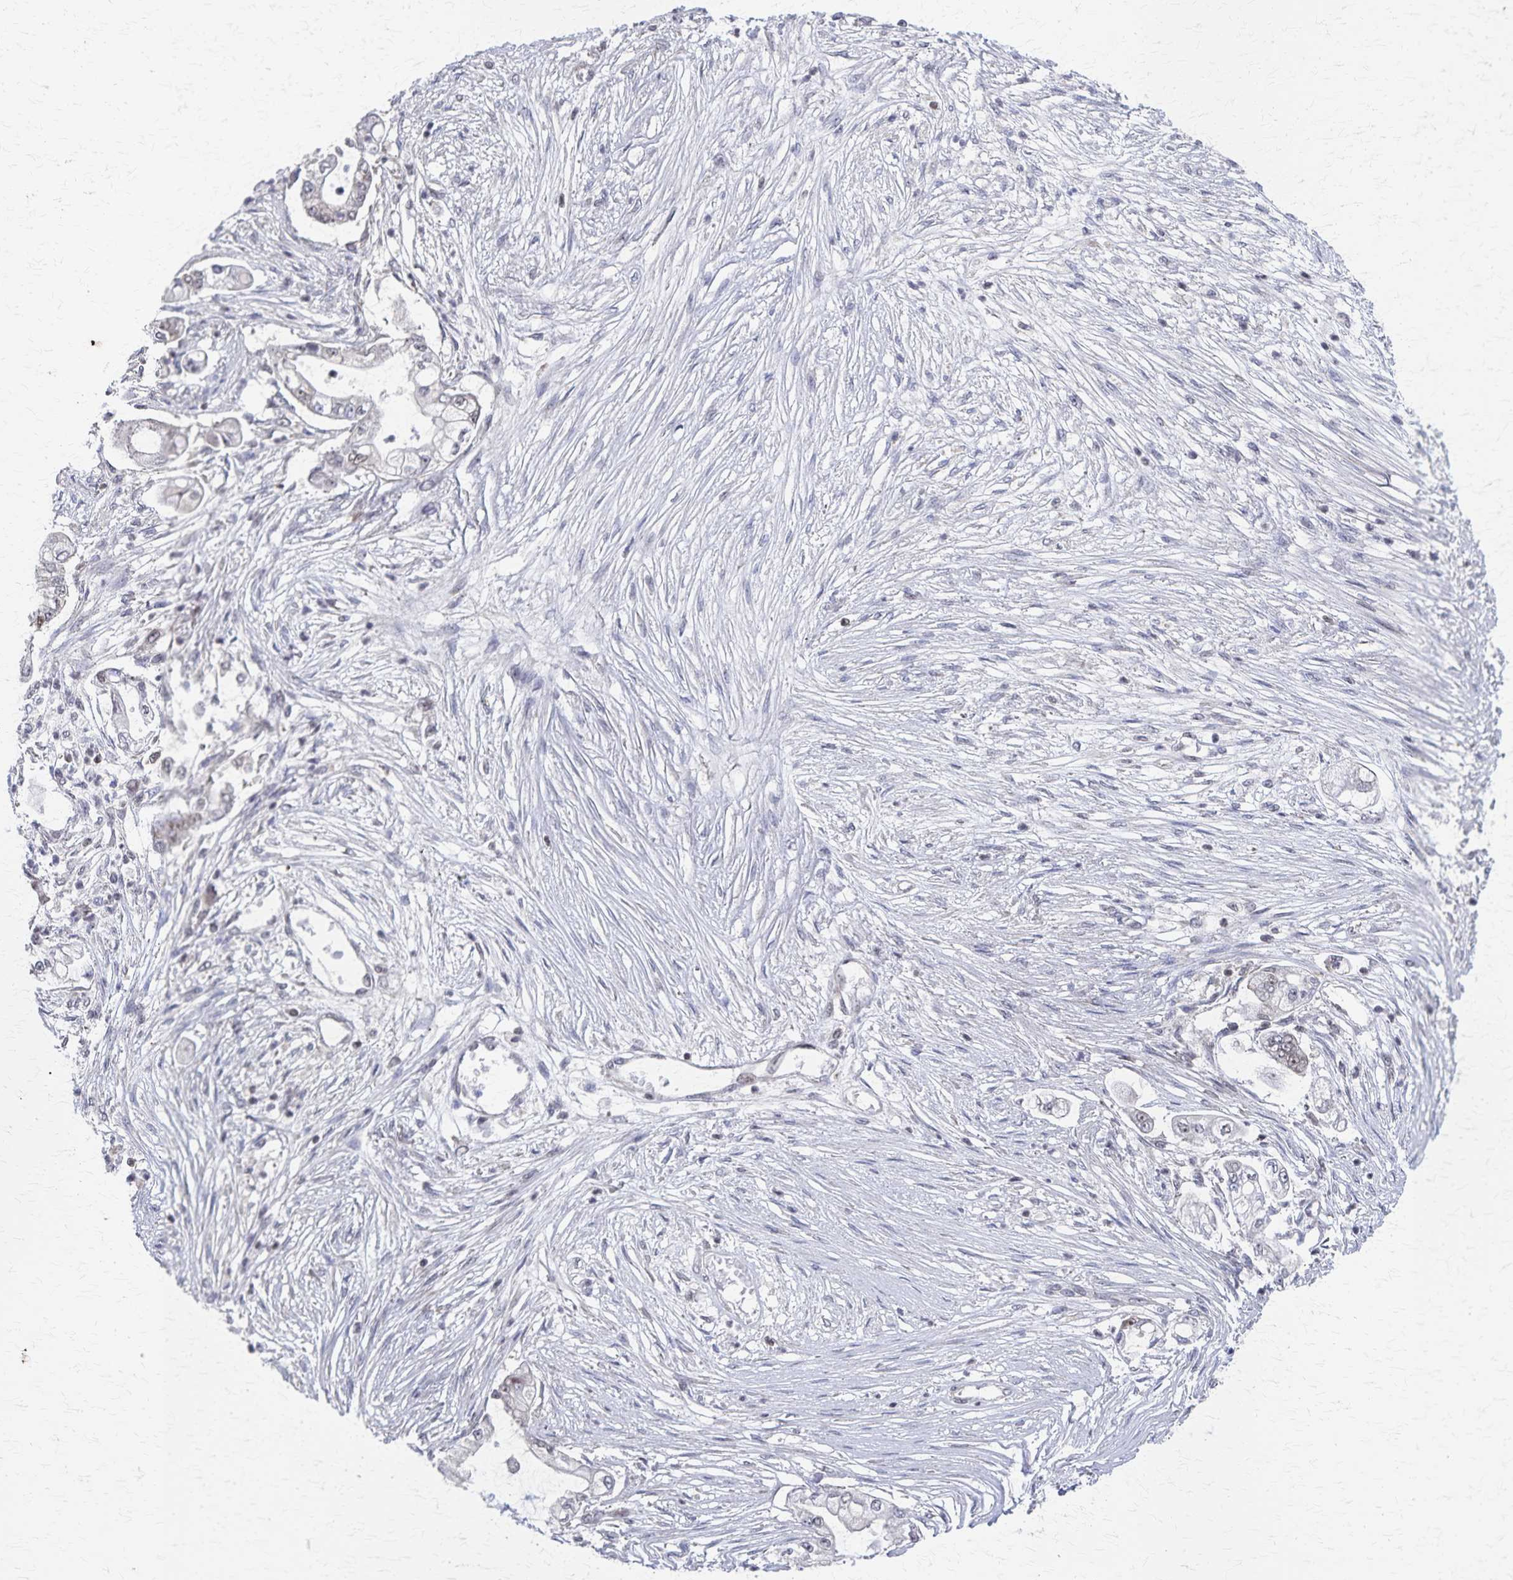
{"staining": {"intensity": "weak", "quantity": "<25%", "location": "nuclear"}, "tissue": "pancreatic cancer", "cell_type": "Tumor cells", "image_type": "cancer", "snomed": [{"axis": "morphology", "description": "Adenocarcinoma, NOS"}, {"axis": "topography", "description": "Pancreas"}], "caption": "This photomicrograph is of pancreatic adenocarcinoma stained with IHC to label a protein in brown with the nuclei are counter-stained blue. There is no staining in tumor cells.", "gene": "GTF2B", "patient": {"sex": "female", "age": 69}}